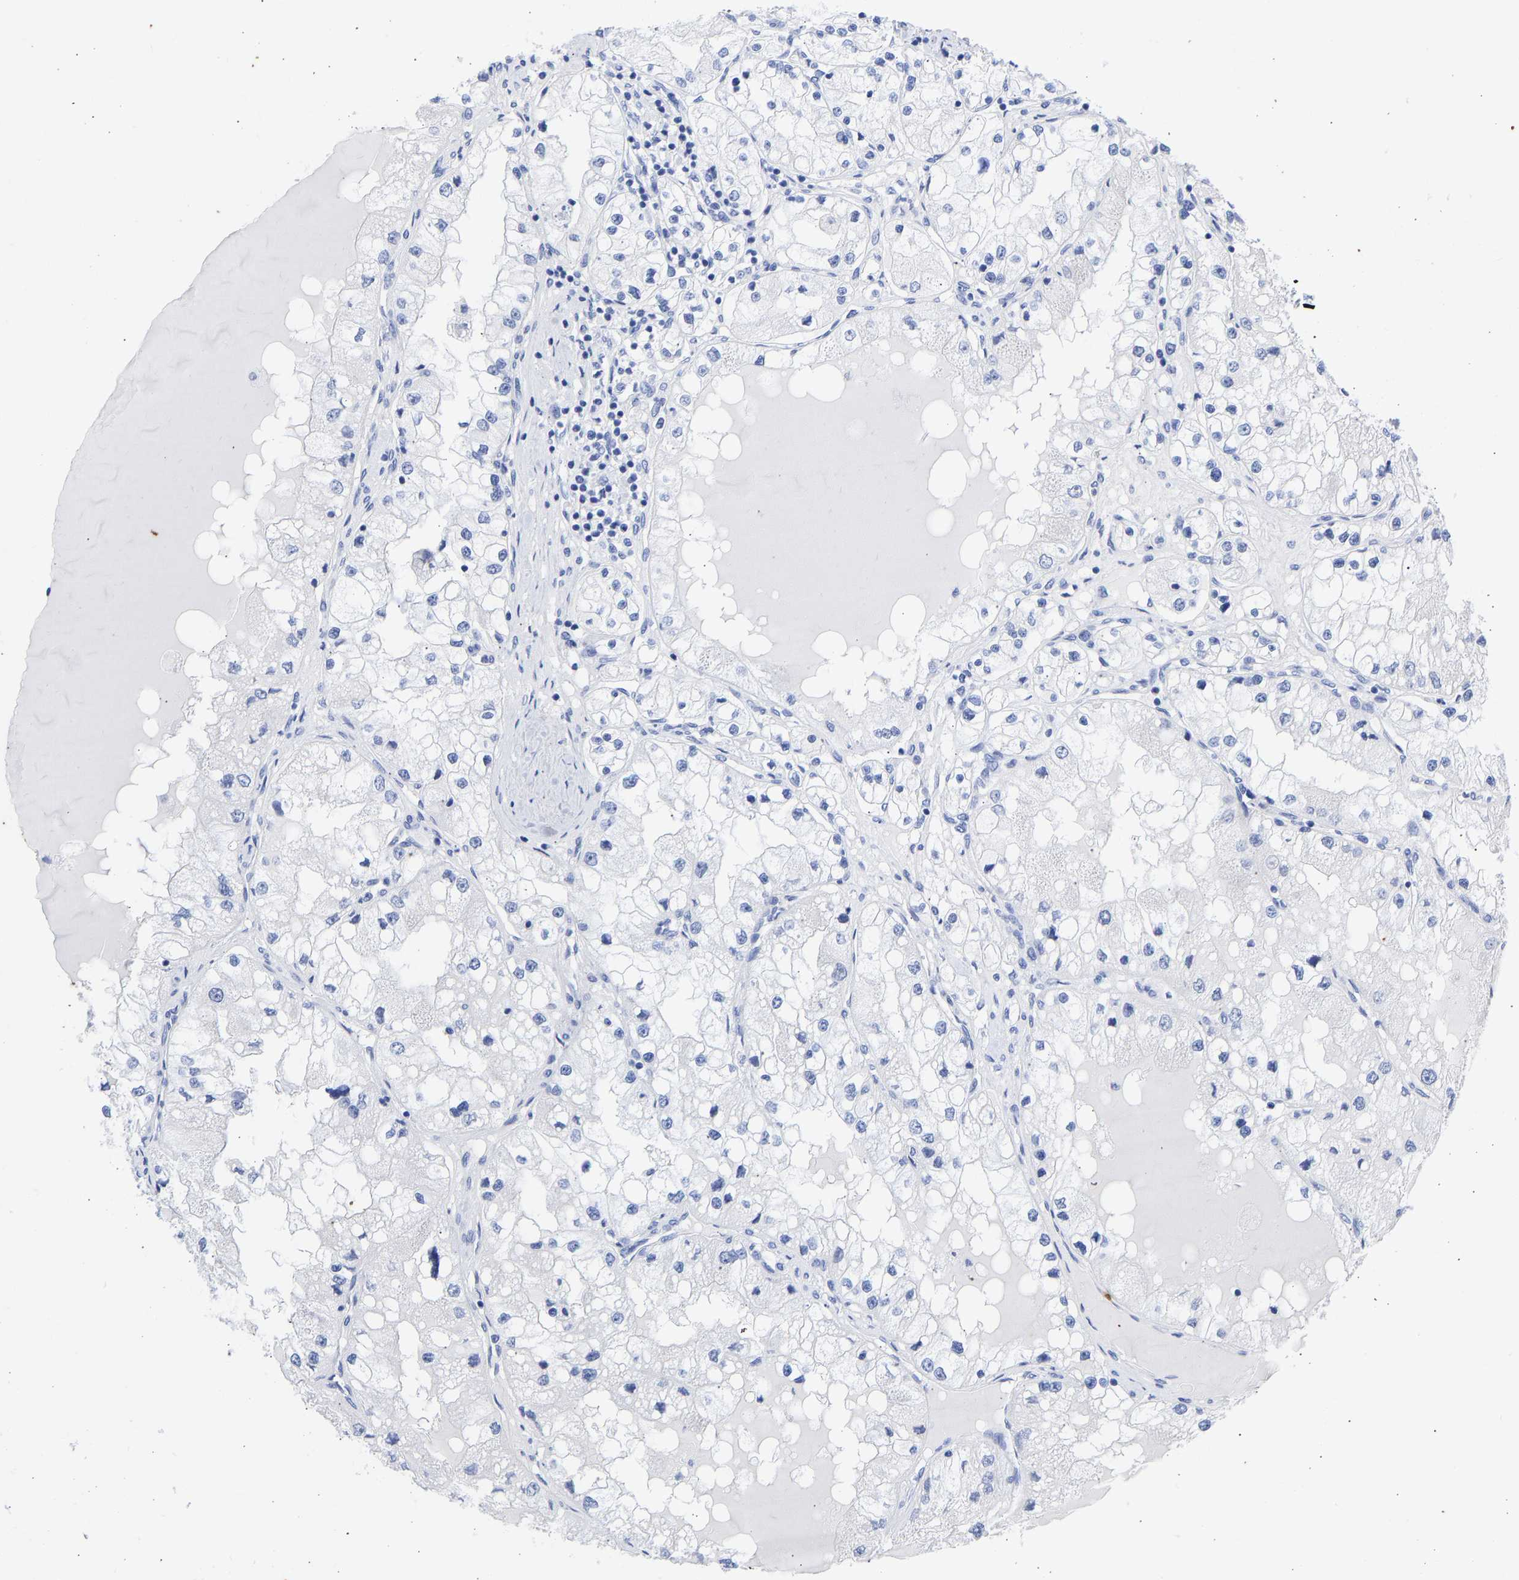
{"staining": {"intensity": "negative", "quantity": "none", "location": "none"}, "tissue": "renal cancer", "cell_type": "Tumor cells", "image_type": "cancer", "snomed": [{"axis": "morphology", "description": "Adenocarcinoma, NOS"}, {"axis": "topography", "description": "Kidney"}], "caption": "DAB (3,3'-diaminobenzidine) immunohistochemical staining of human renal cancer (adenocarcinoma) reveals no significant positivity in tumor cells.", "gene": "KRT1", "patient": {"sex": "male", "age": 68}}